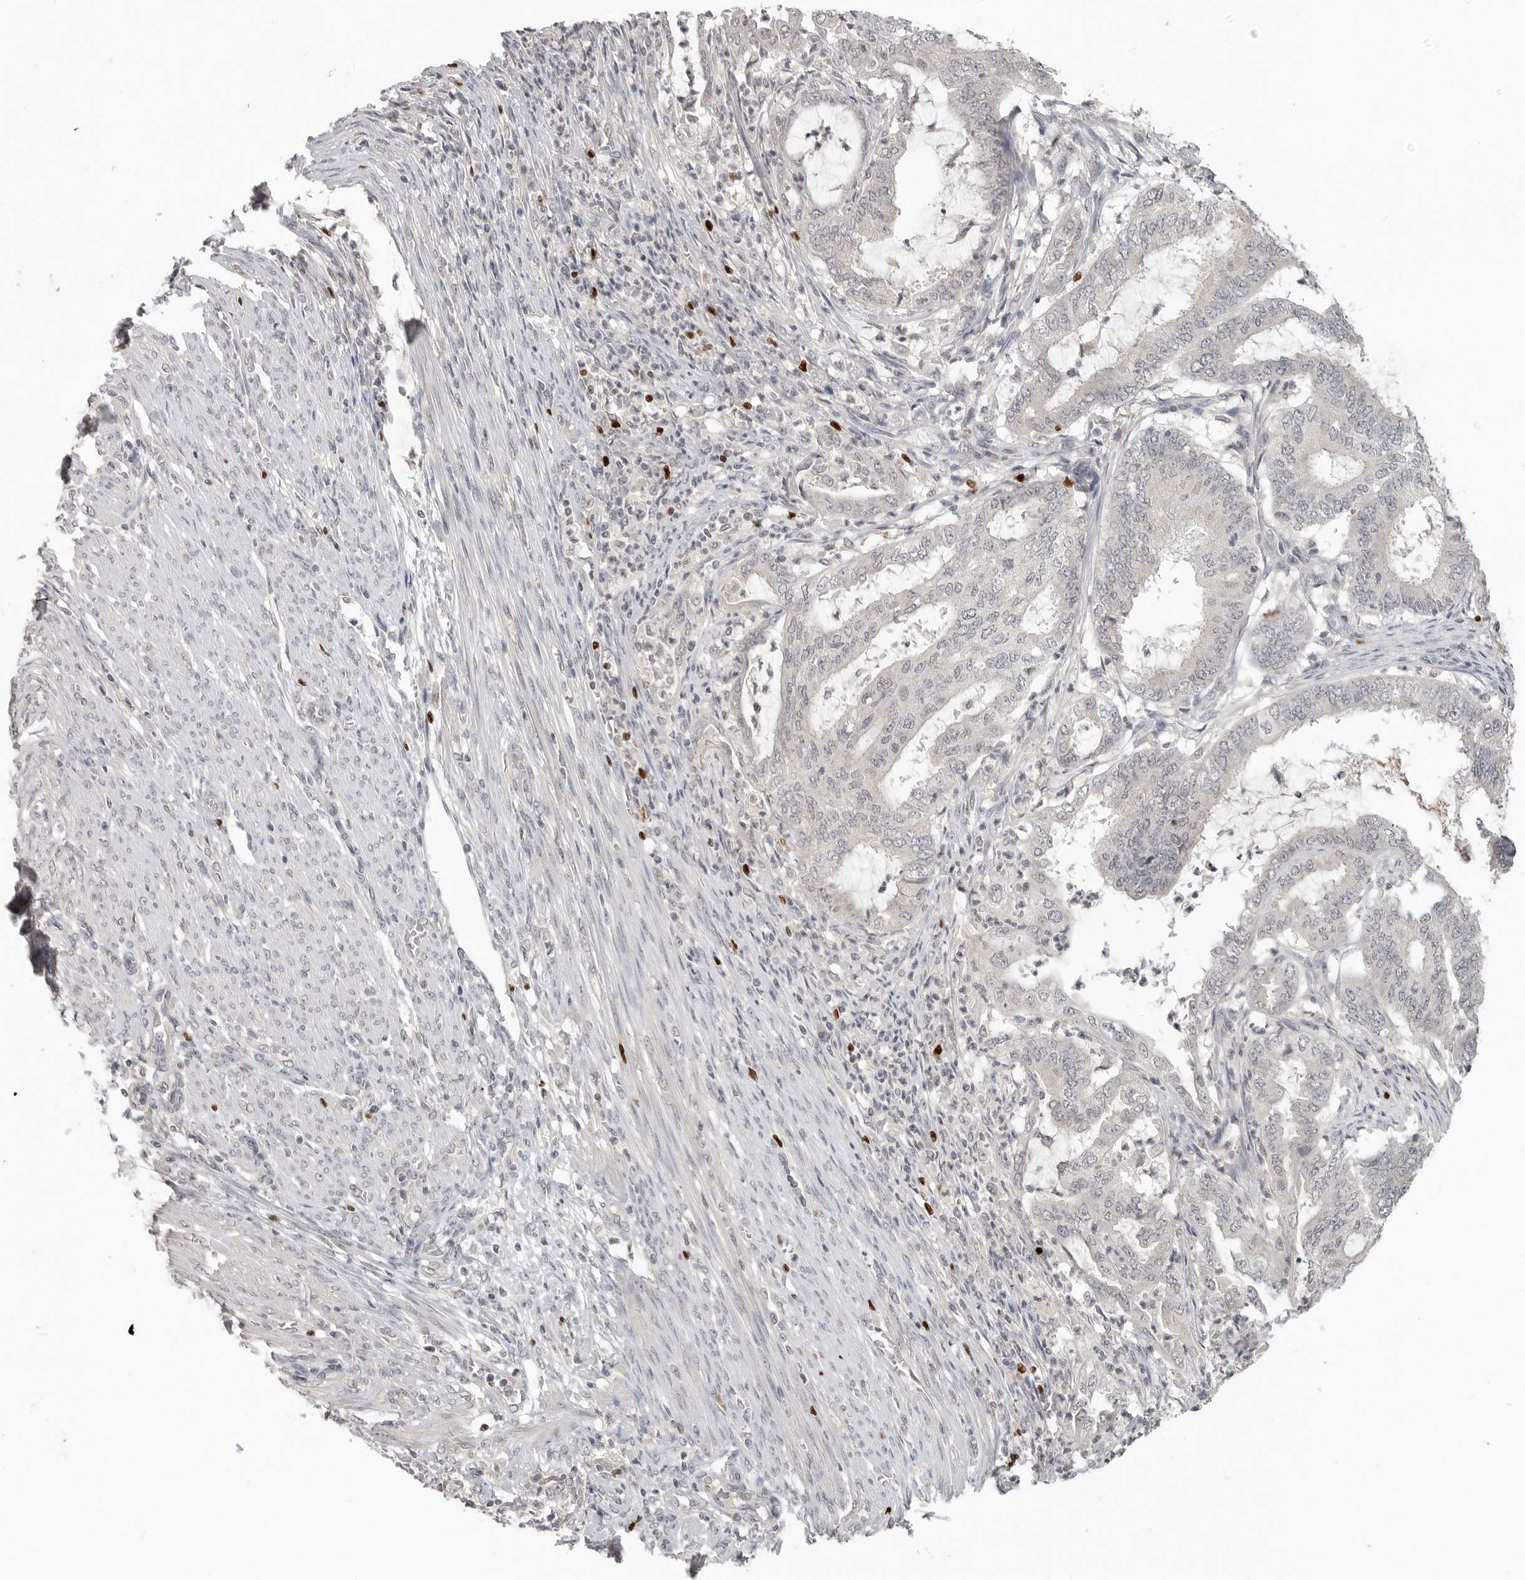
{"staining": {"intensity": "negative", "quantity": "none", "location": "none"}, "tissue": "endometrial cancer", "cell_type": "Tumor cells", "image_type": "cancer", "snomed": [{"axis": "morphology", "description": "Adenocarcinoma, NOS"}, {"axis": "topography", "description": "Endometrium"}], "caption": "DAB (3,3'-diaminobenzidine) immunohistochemical staining of human endometrial cancer (adenocarcinoma) exhibits no significant positivity in tumor cells.", "gene": "FOXP3", "patient": {"sex": "female", "age": 51}}